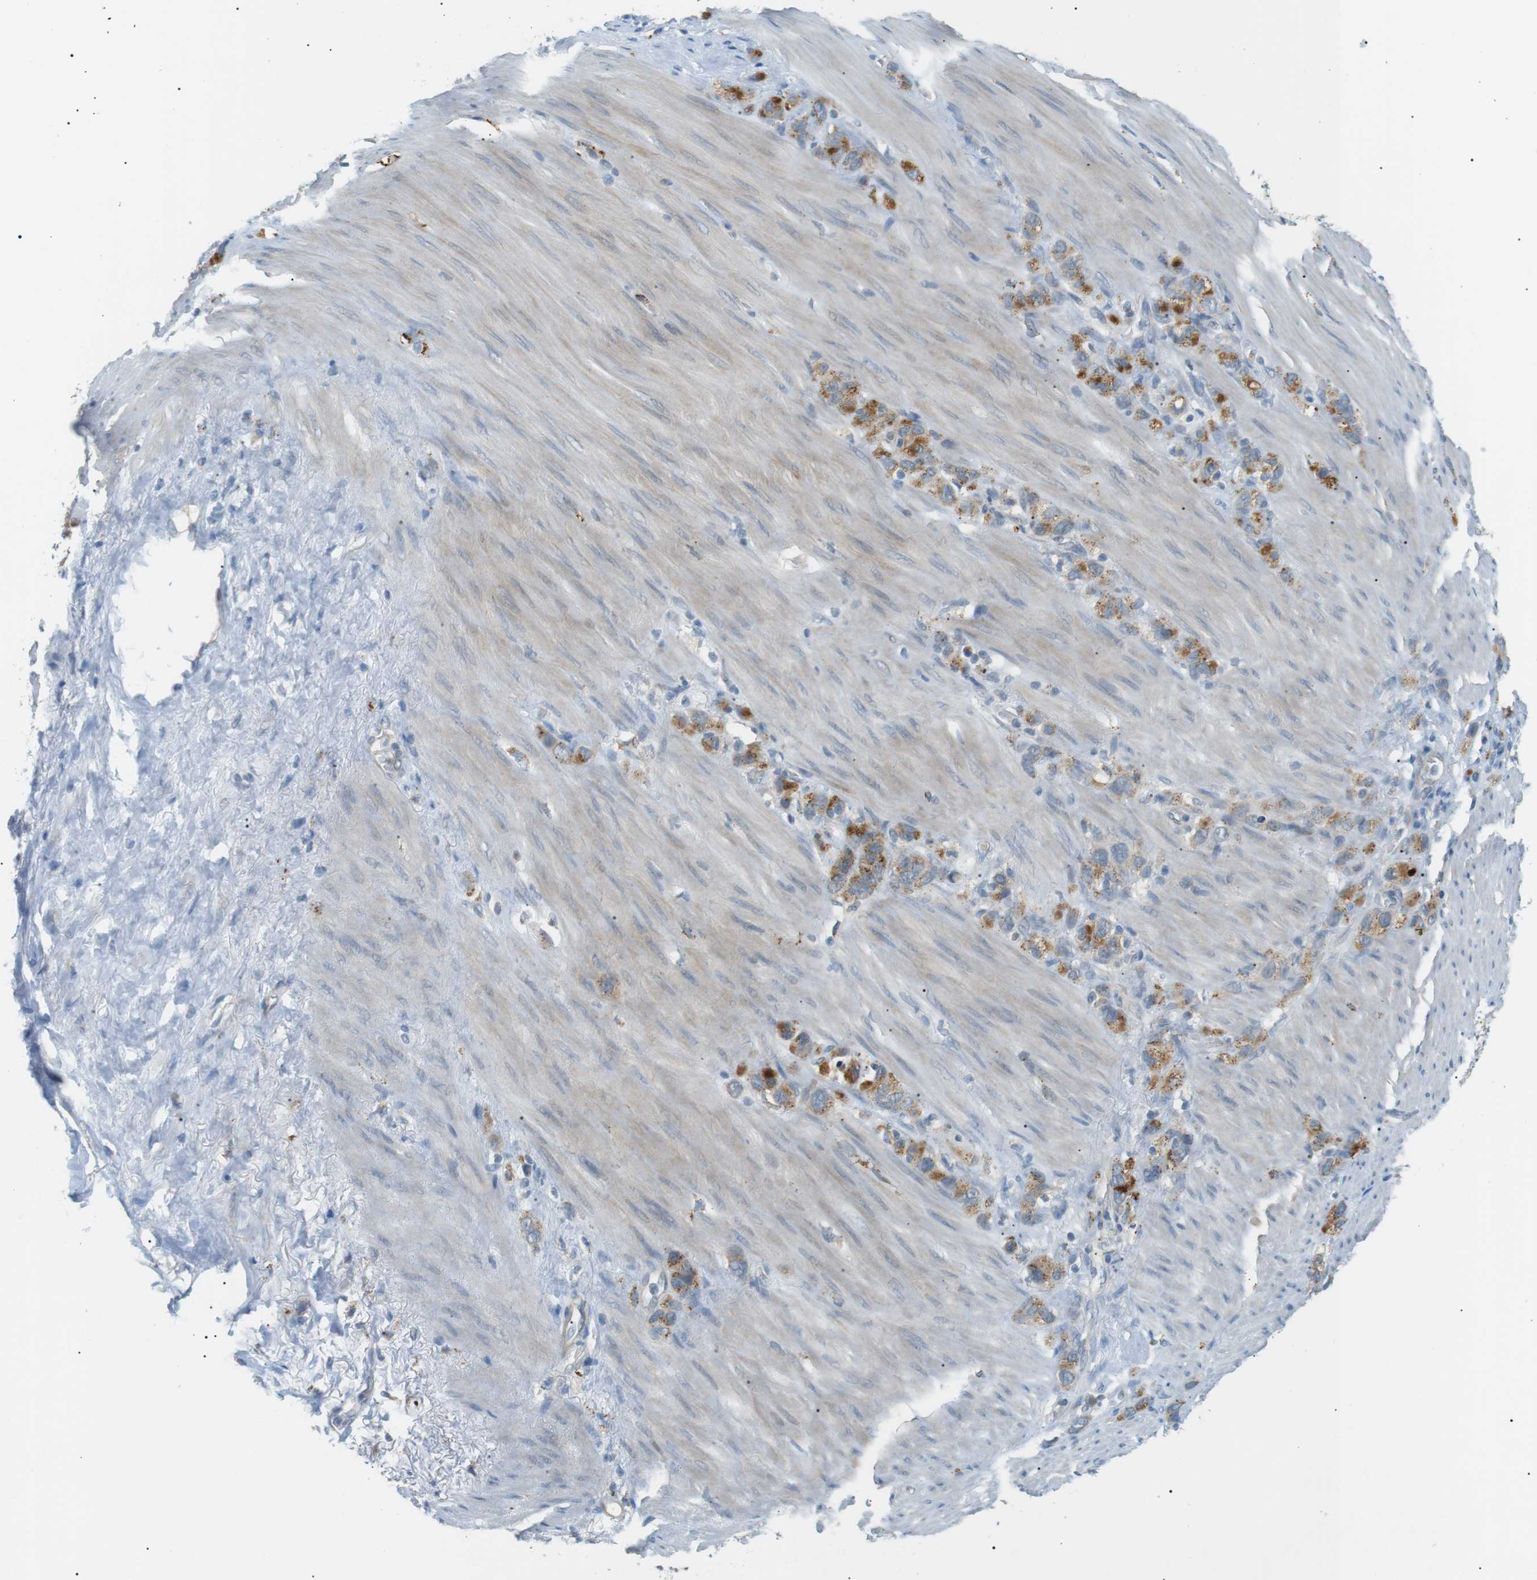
{"staining": {"intensity": "moderate", "quantity": ">75%", "location": "cytoplasmic/membranous"}, "tissue": "stomach cancer", "cell_type": "Tumor cells", "image_type": "cancer", "snomed": [{"axis": "morphology", "description": "Normal tissue, NOS"}, {"axis": "morphology", "description": "Adenocarcinoma, NOS"}, {"axis": "morphology", "description": "Adenocarcinoma, High grade"}, {"axis": "topography", "description": "Stomach, upper"}, {"axis": "topography", "description": "Stomach"}], "caption": "High-magnification brightfield microscopy of adenocarcinoma (stomach) stained with DAB (3,3'-diaminobenzidine) (brown) and counterstained with hematoxylin (blue). tumor cells exhibit moderate cytoplasmic/membranous positivity is identified in approximately>75% of cells.", "gene": "B4GALNT2", "patient": {"sex": "female", "age": 65}}